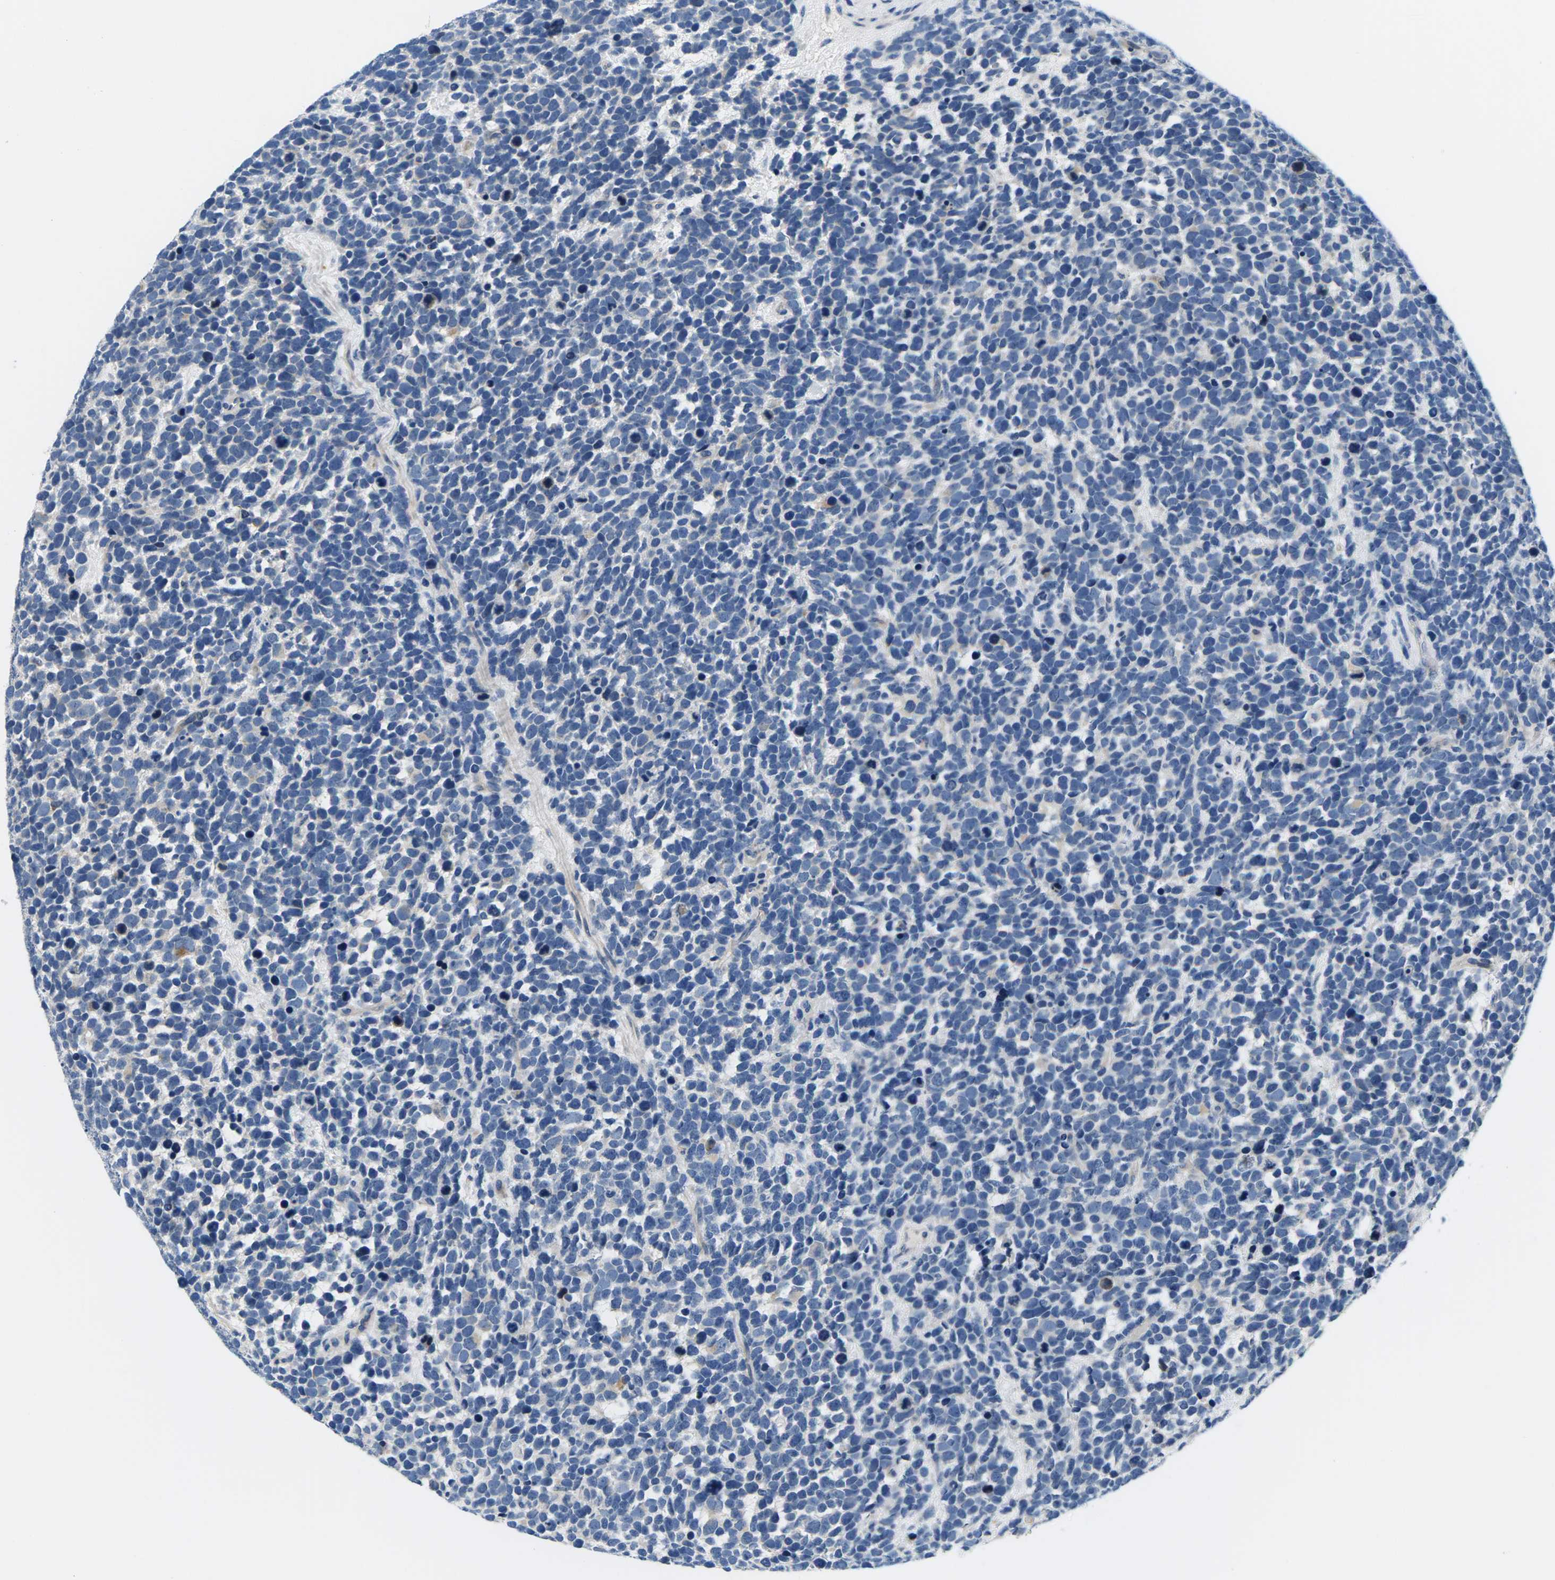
{"staining": {"intensity": "negative", "quantity": "none", "location": "none"}, "tissue": "urothelial cancer", "cell_type": "Tumor cells", "image_type": "cancer", "snomed": [{"axis": "morphology", "description": "Urothelial carcinoma, High grade"}, {"axis": "topography", "description": "Urinary bladder"}], "caption": "Immunohistochemistry (IHC) of human high-grade urothelial carcinoma displays no expression in tumor cells. Nuclei are stained in blue.", "gene": "TSPAN2", "patient": {"sex": "female", "age": 82}}